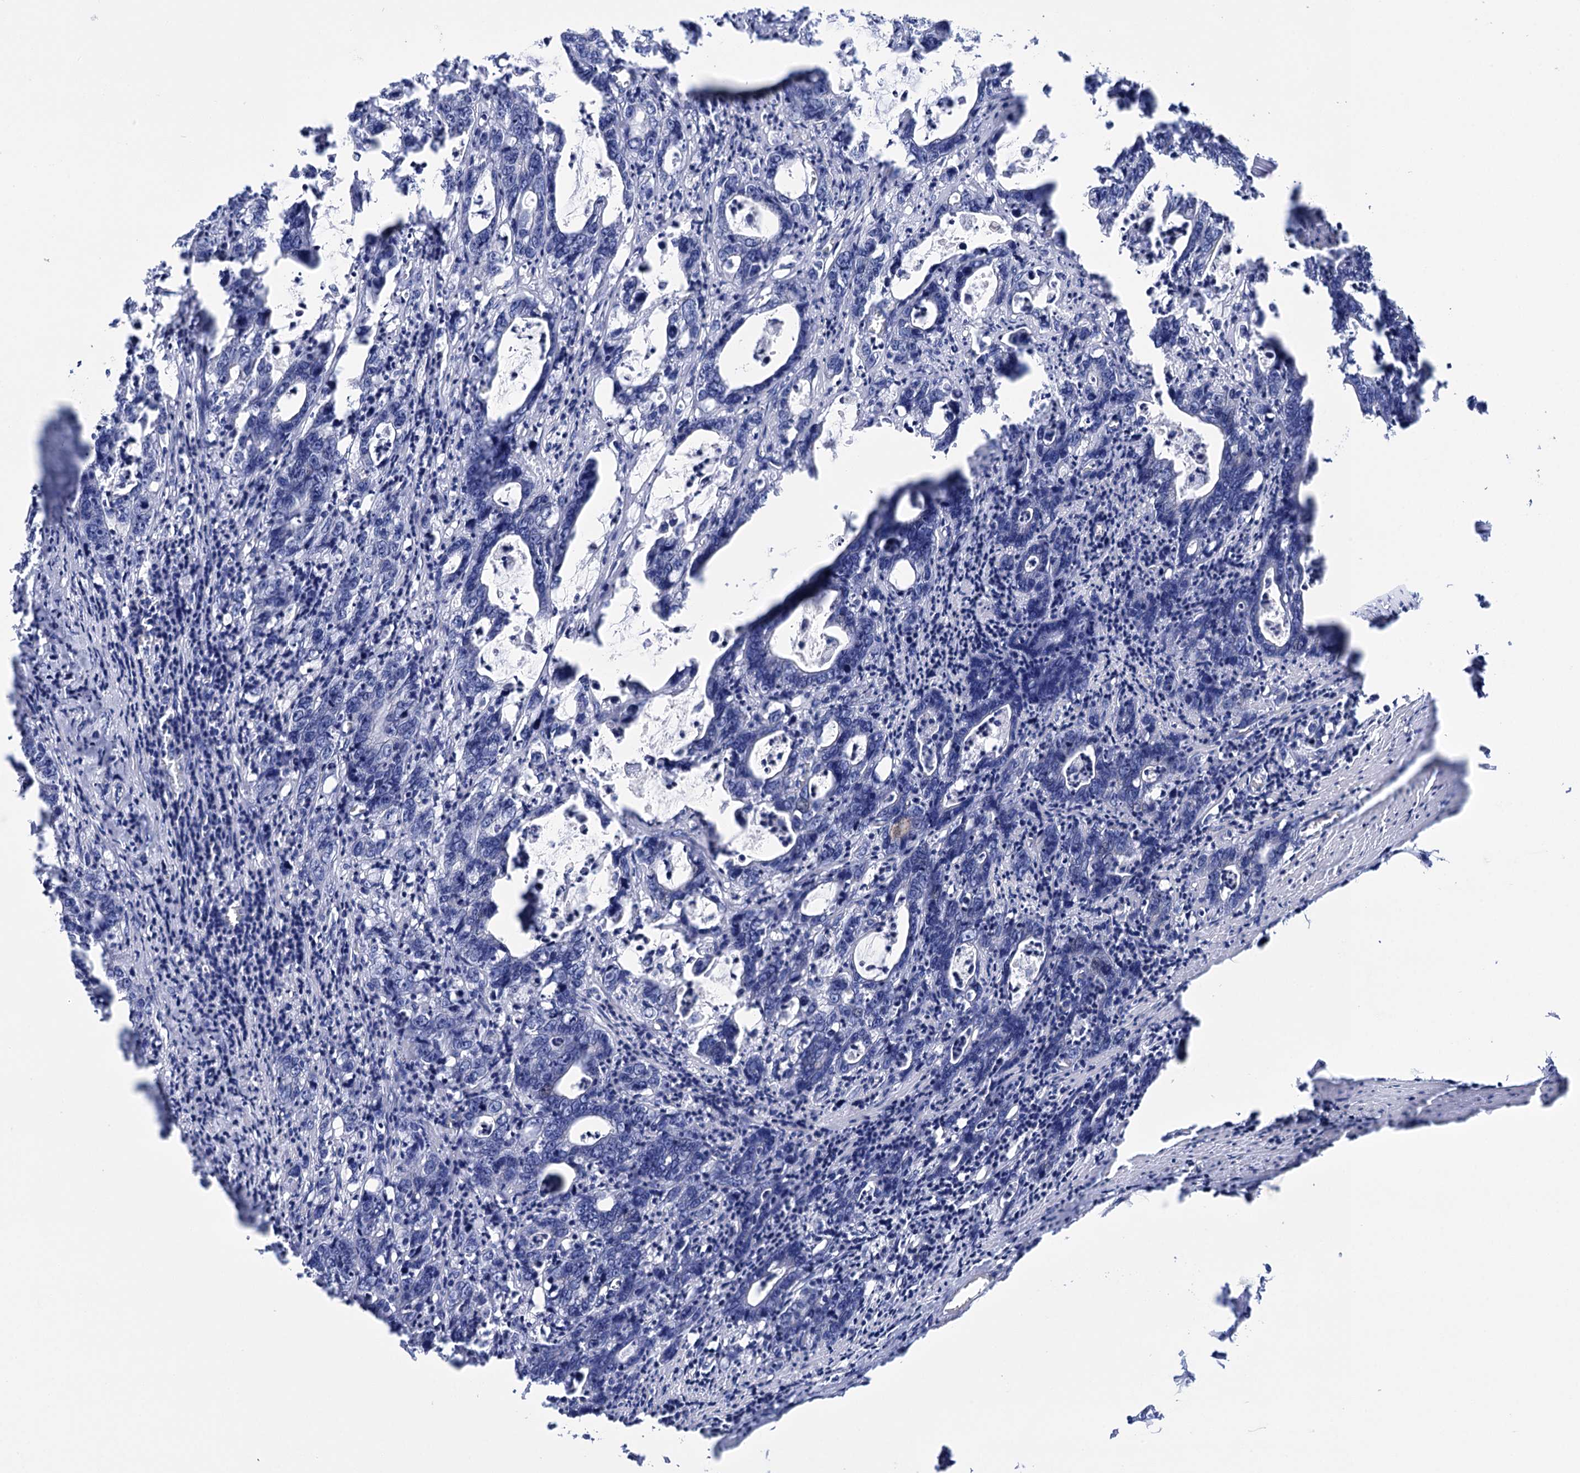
{"staining": {"intensity": "negative", "quantity": "none", "location": "none"}, "tissue": "colorectal cancer", "cell_type": "Tumor cells", "image_type": "cancer", "snomed": [{"axis": "morphology", "description": "Adenocarcinoma, NOS"}, {"axis": "topography", "description": "Colon"}], "caption": "High power microscopy photomicrograph of an IHC image of colorectal cancer (adenocarcinoma), revealing no significant expression in tumor cells.", "gene": "YARS2", "patient": {"sex": "female", "age": 75}}